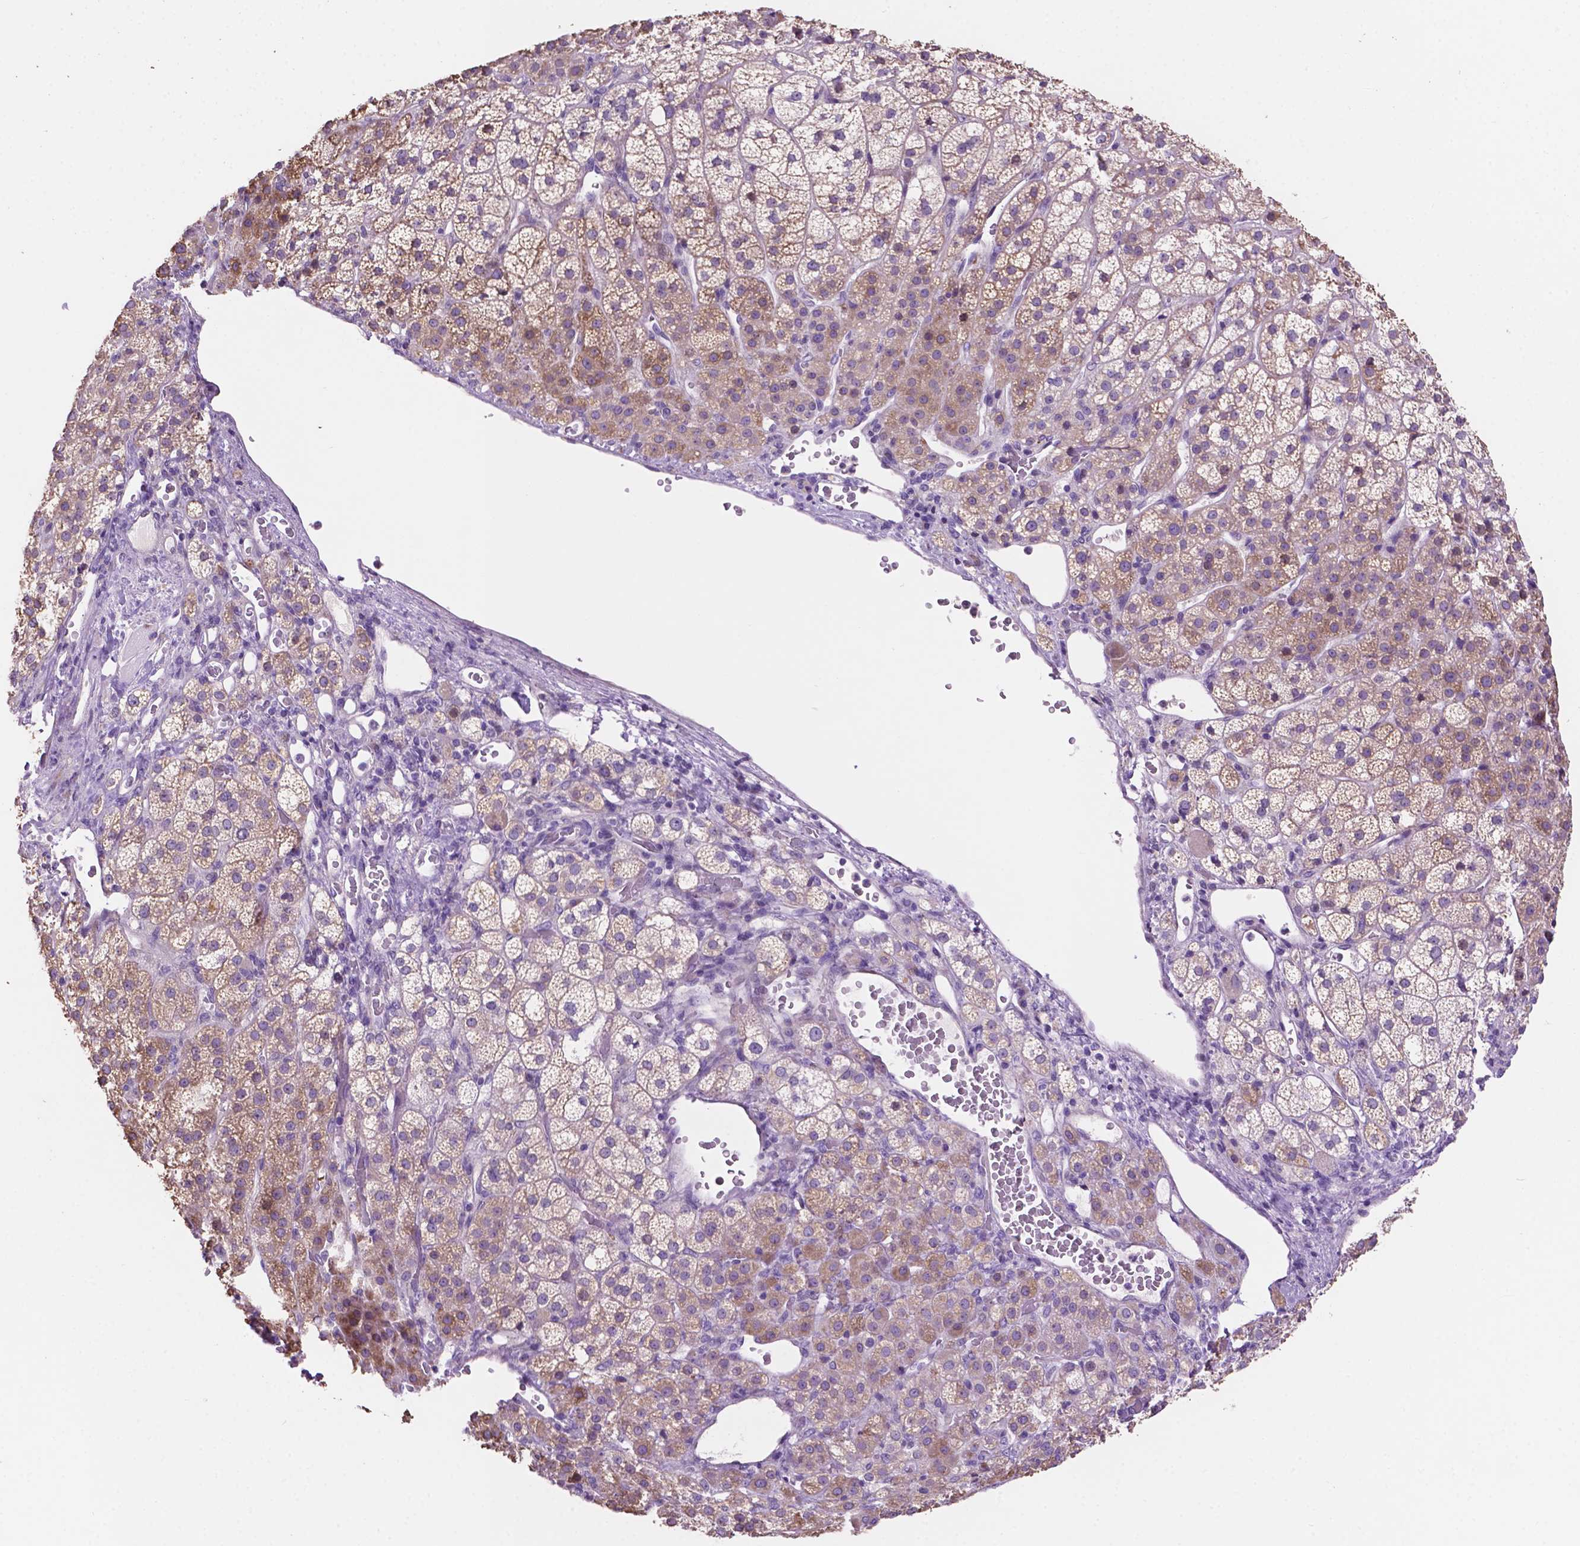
{"staining": {"intensity": "weak", "quantity": "25%-75%", "location": "cytoplasmic/membranous"}, "tissue": "adrenal gland", "cell_type": "Glandular cells", "image_type": "normal", "snomed": [{"axis": "morphology", "description": "Normal tissue, NOS"}, {"axis": "topography", "description": "Adrenal gland"}], "caption": "DAB (3,3'-diaminobenzidine) immunohistochemical staining of benign human adrenal gland displays weak cytoplasmic/membranous protein expression in about 25%-75% of glandular cells. The staining is performed using DAB (3,3'-diaminobenzidine) brown chromogen to label protein expression. The nuclei are counter-stained blue using hematoxylin.", "gene": "CLDN17", "patient": {"sex": "female", "age": 60}}